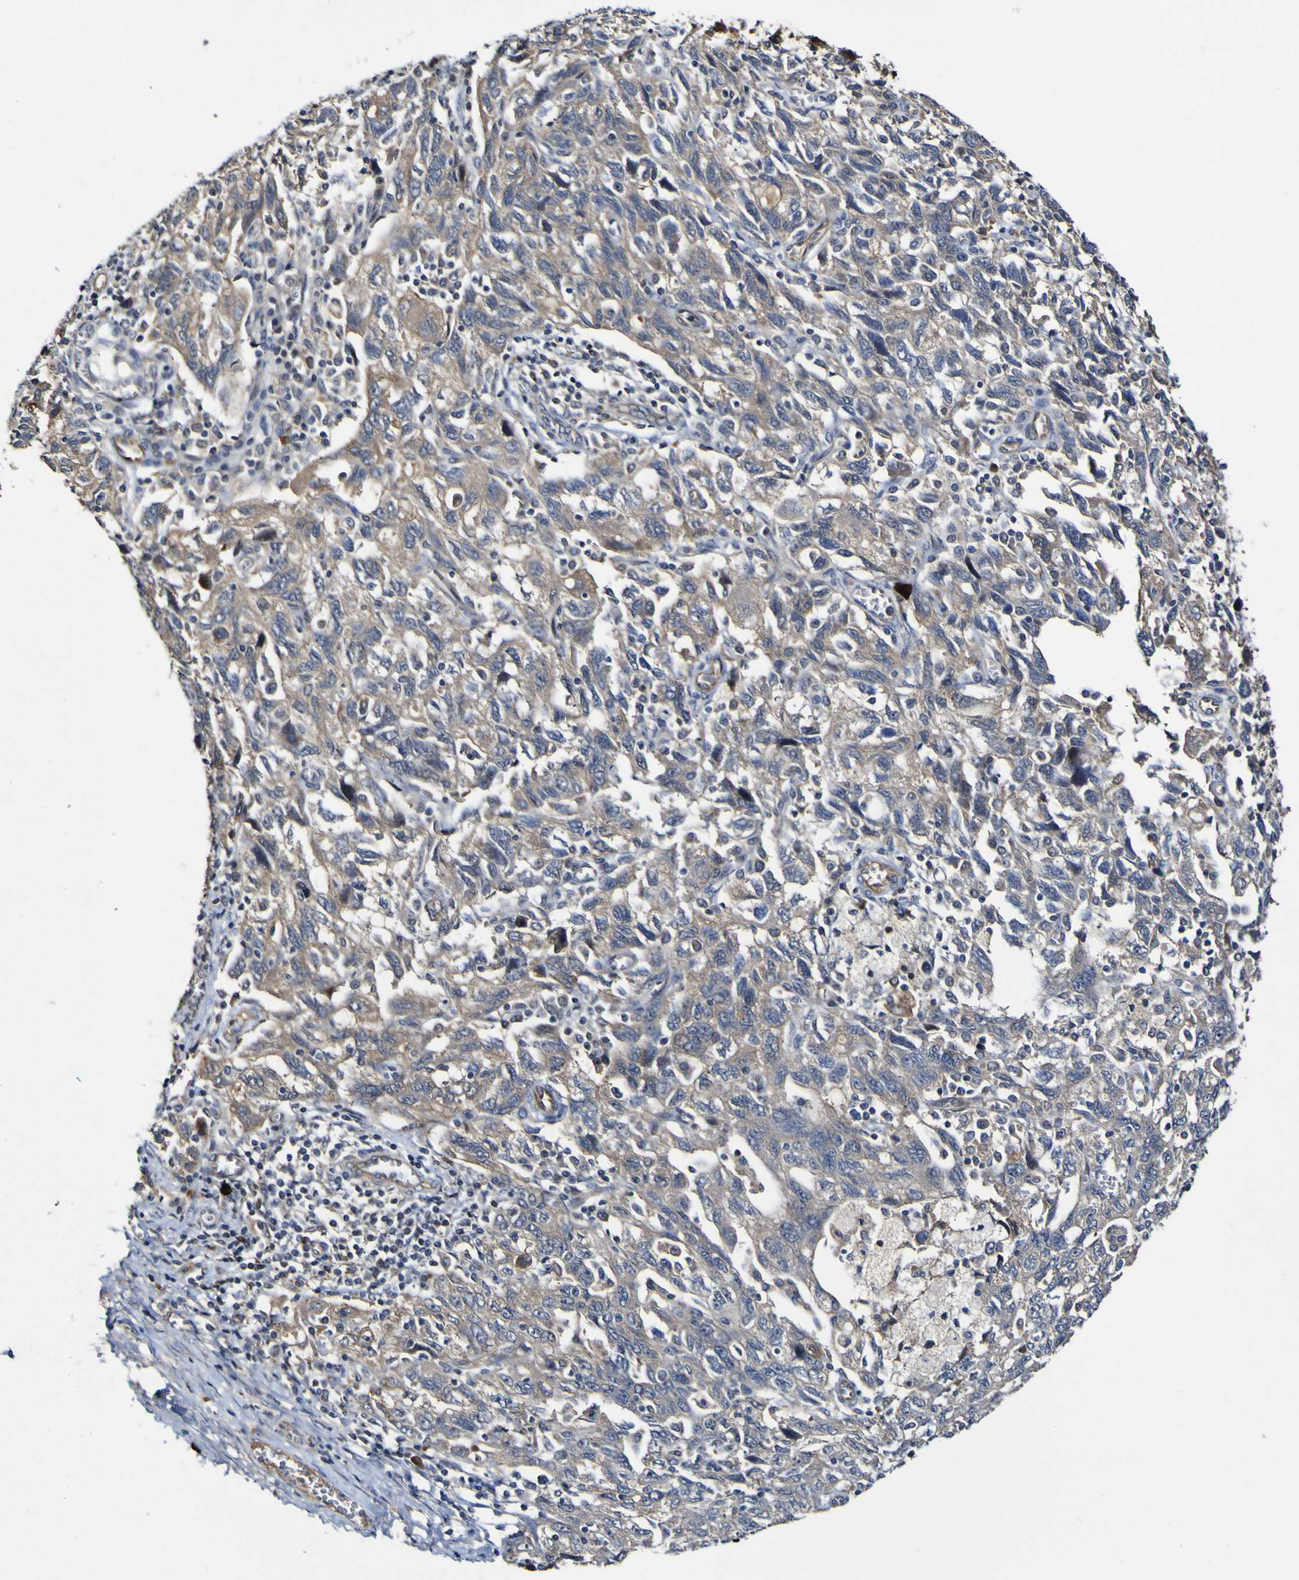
{"staining": {"intensity": "weak", "quantity": ">75%", "location": "cytoplasmic/membranous"}, "tissue": "ovarian cancer", "cell_type": "Tumor cells", "image_type": "cancer", "snomed": [{"axis": "morphology", "description": "Carcinoma, NOS"}, {"axis": "morphology", "description": "Cystadenocarcinoma, serous, NOS"}, {"axis": "topography", "description": "Ovary"}], "caption": "This micrograph shows carcinoma (ovarian) stained with IHC to label a protein in brown. The cytoplasmic/membranous of tumor cells show weak positivity for the protein. Nuclei are counter-stained blue.", "gene": "CCL2", "patient": {"sex": "female", "age": 69}}